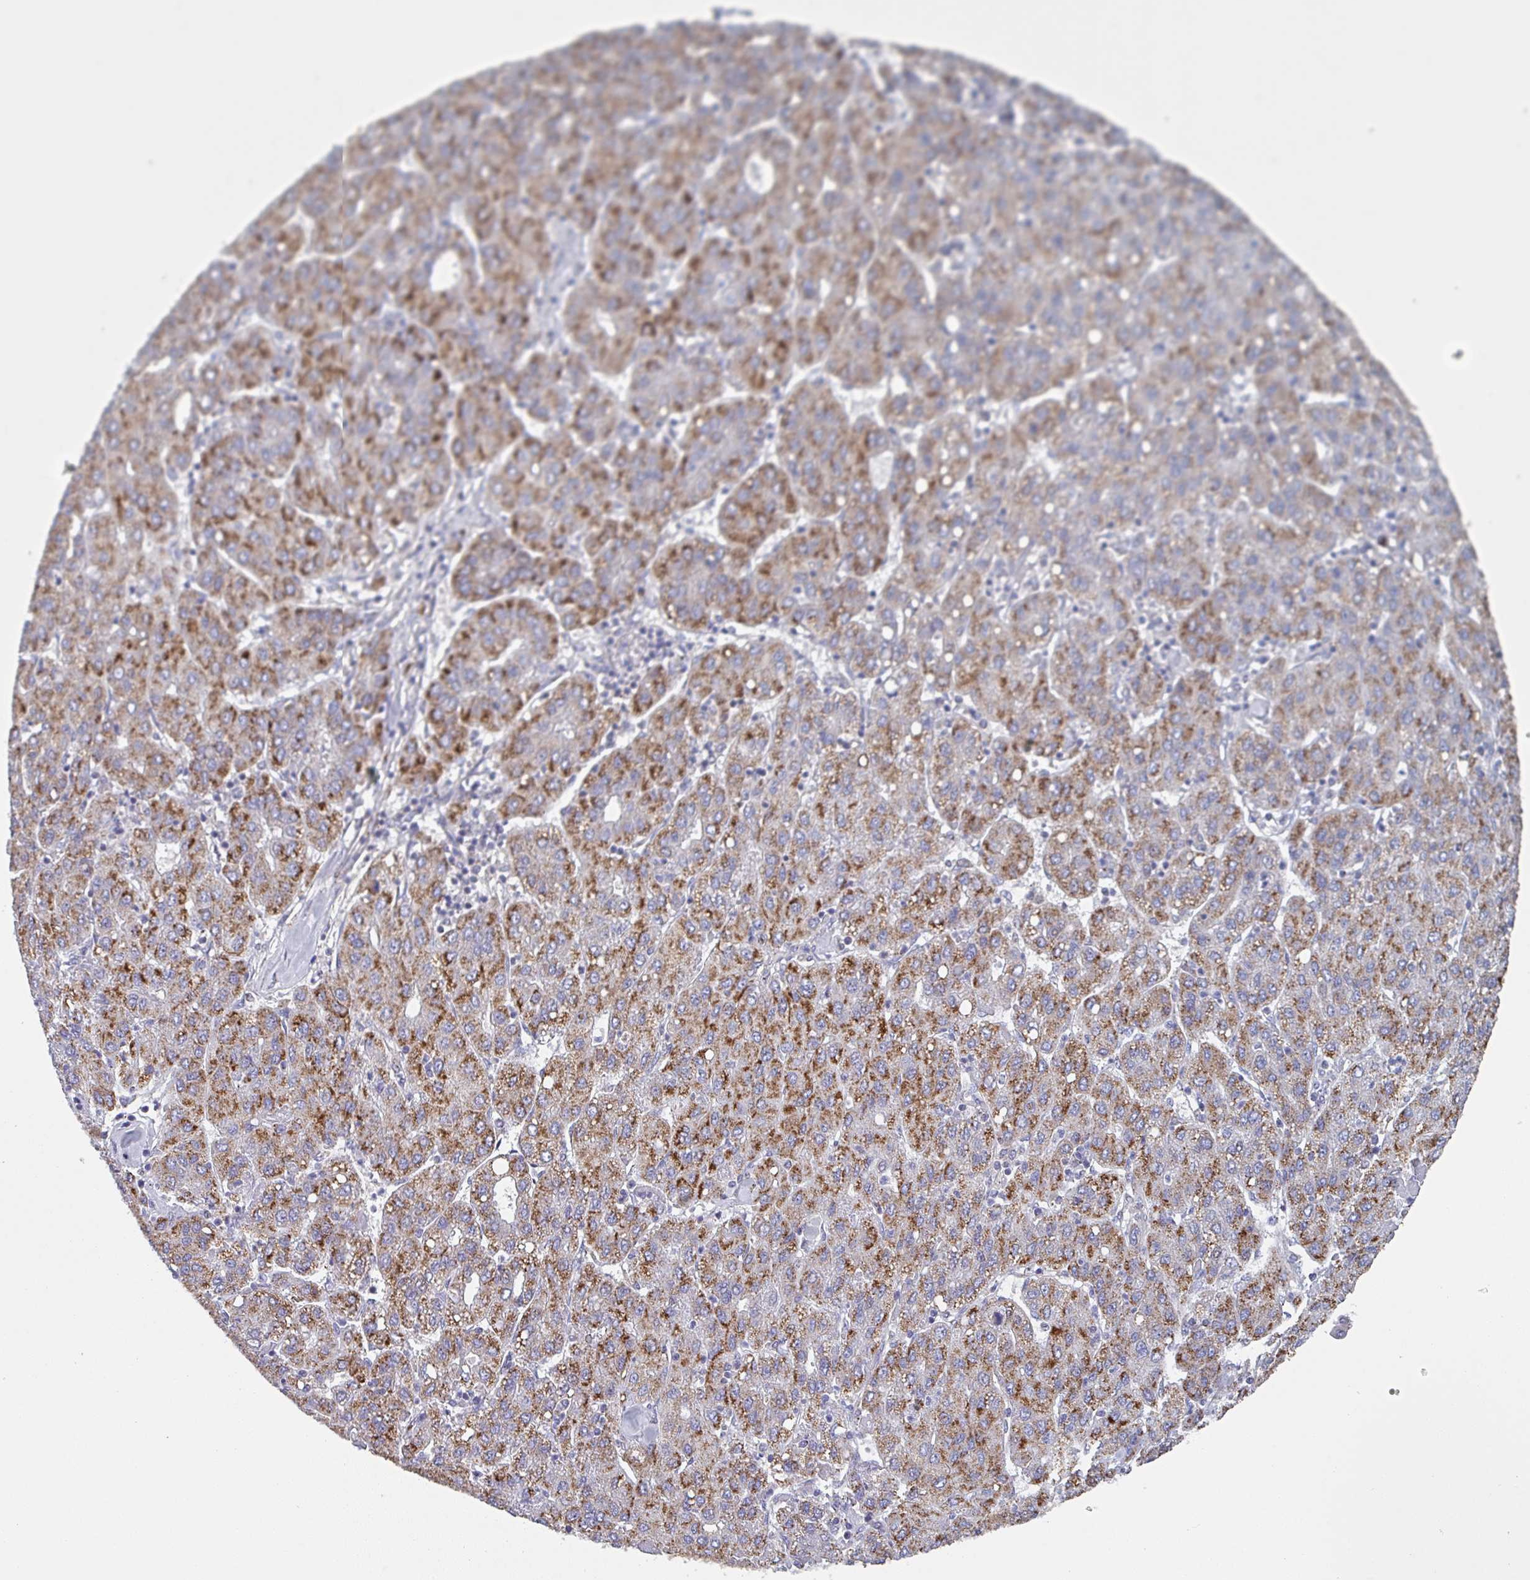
{"staining": {"intensity": "moderate", "quantity": ">75%", "location": "cytoplasmic/membranous"}, "tissue": "liver cancer", "cell_type": "Tumor cells", "image_type": "cancer", "snomed": [{"axis": "morphology", "description": "Carcinoma, Hepatocellular, NOS"}, {"axis": "topography", "description": "Liver"}], "caption": "Immunohistochemistry (IHC) micrograph of human liver cancer stained for a protein (brown), which shows medium levels of moderate cytoplasmic/membranous staining in about >75% of tumor cells.", "gene": "PROSER3", "patient": {"sex": "male", "age": 65}}